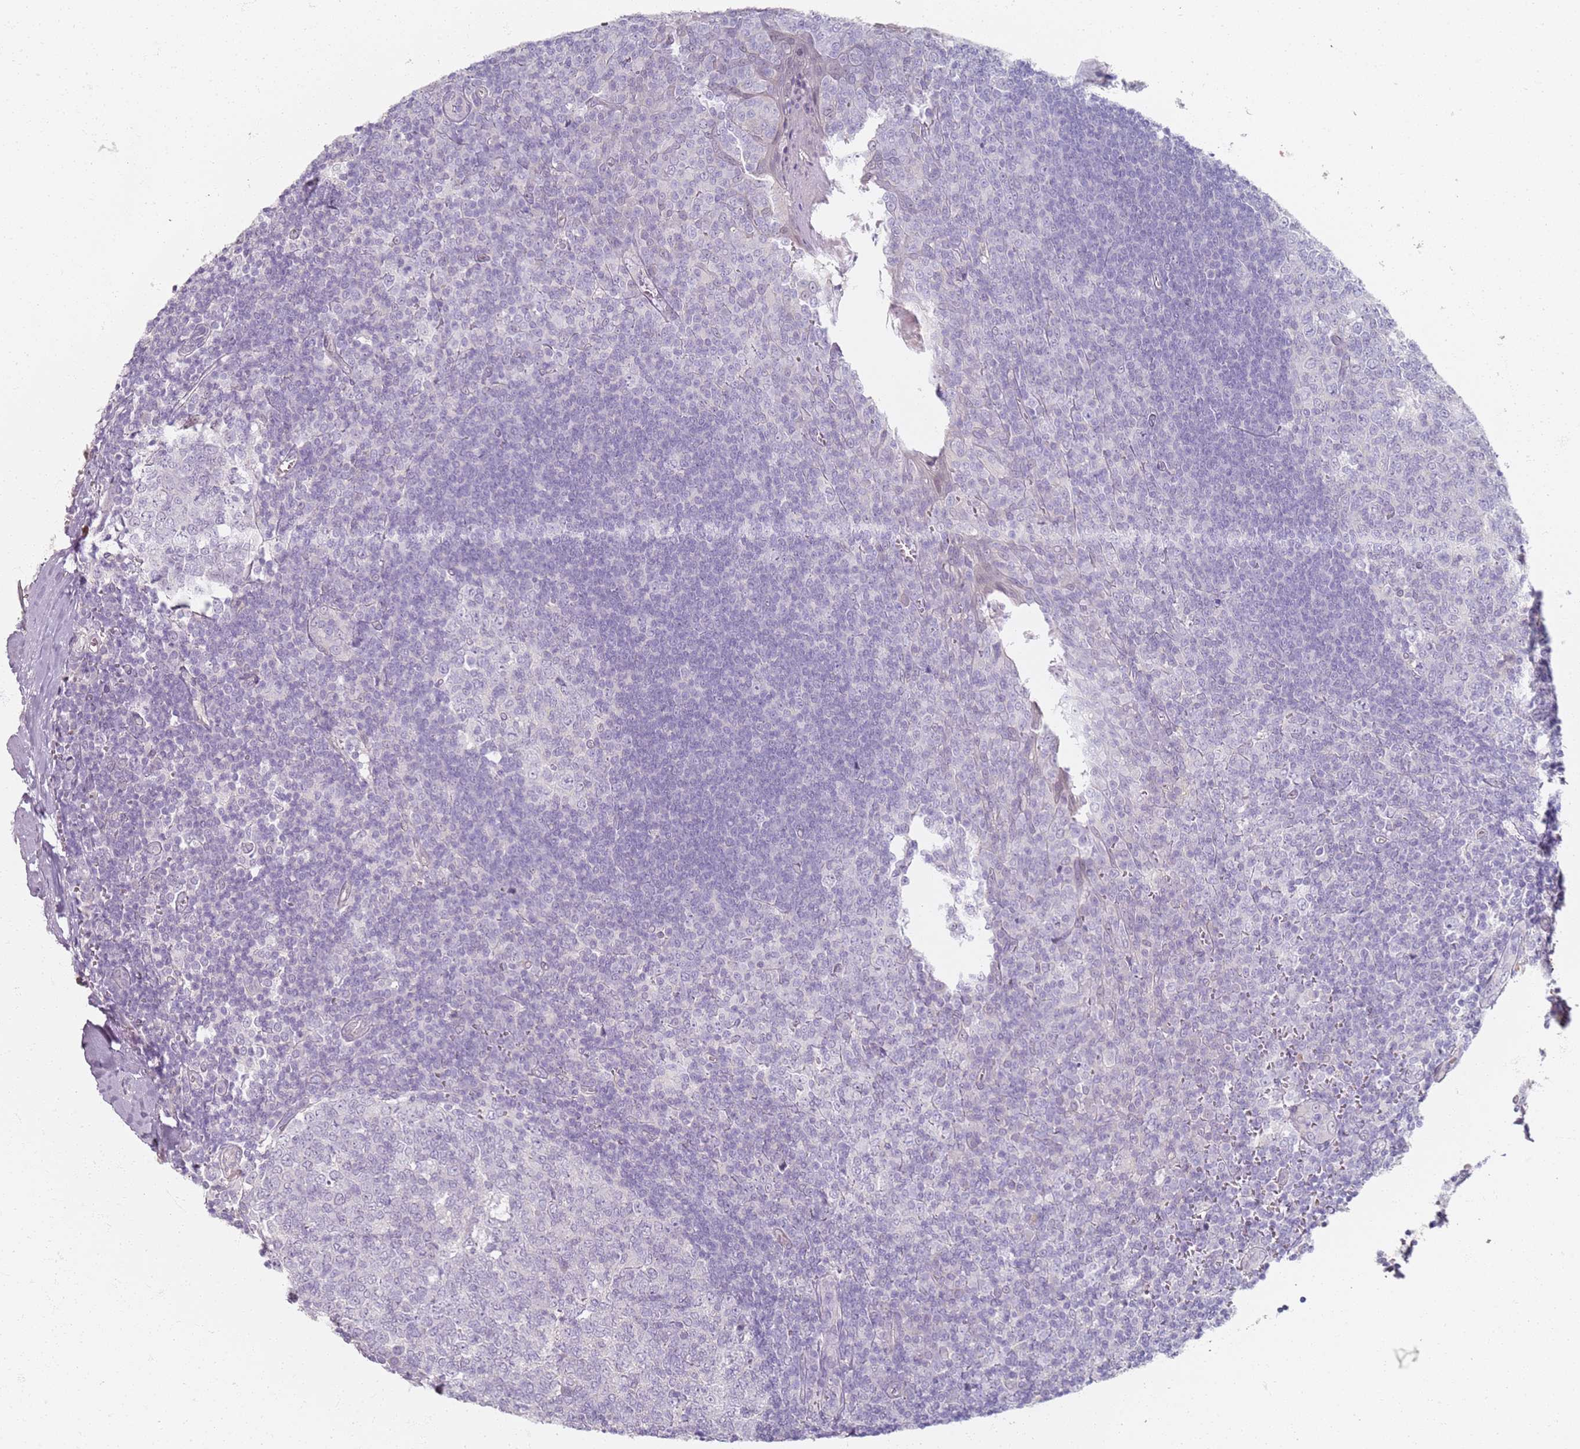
{"staining": {"intensity": "negative", "quantity": "none", "location": "none"}, "tissue": "tonsil", "cell_type": "Germinal center cells", "image_type": "normal", "snomed": [{"axis": "morphology", "description": "Normal tissue, NOS"}, {"axis": "topography", "description": "Tonsil"}], "caption": "A high-resolution photomicrograph shows IHC staining of benign tonsil, which displays no significant expression in germinal center cells.", "gene": "CD40LG", "patient": {"sex": "male", "age": 27}}